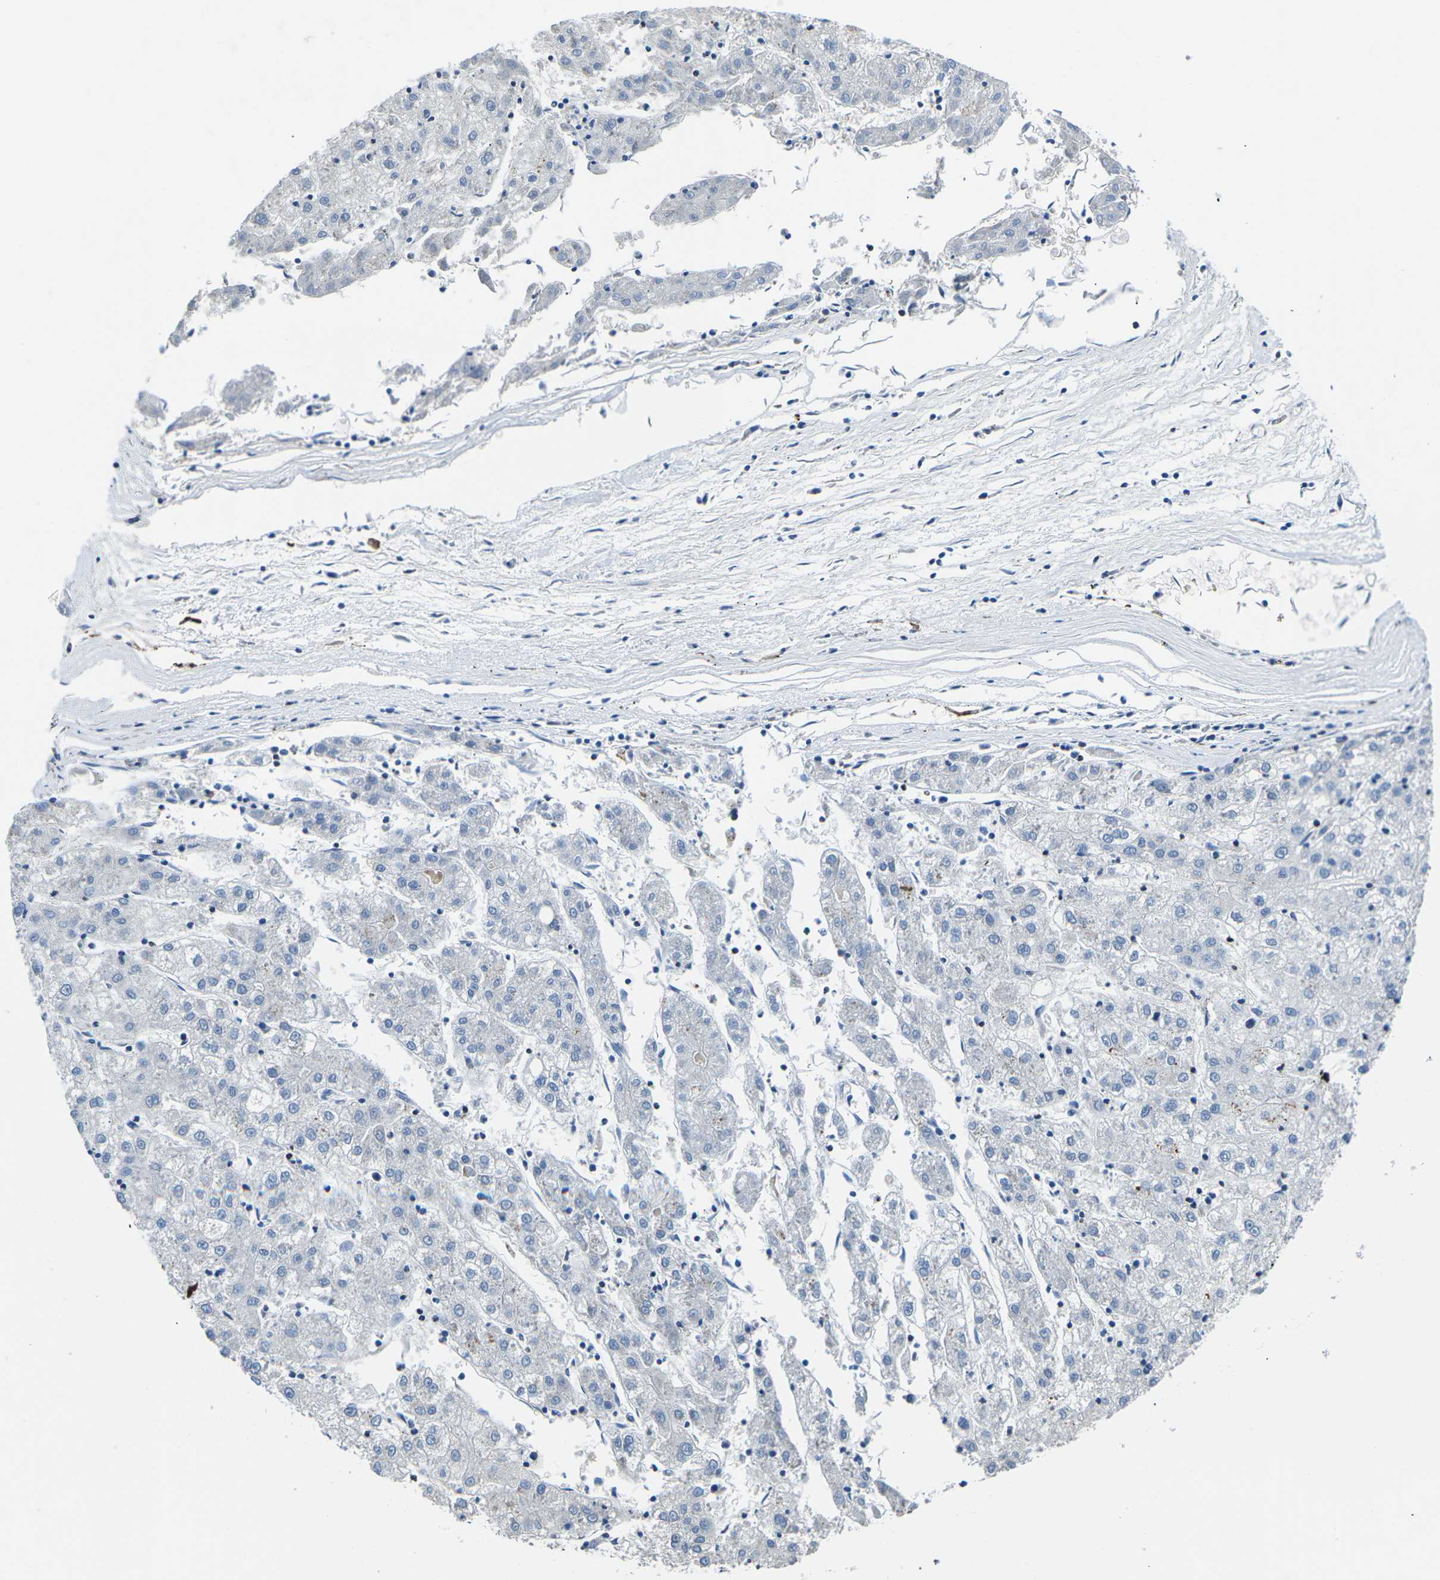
{"staining": {"intensity": "negative", "quantity": "none", "location": "none"}, "tissue": "liver cancer", "cell_type": "Tumor cells", "image_type": "cancer", "snomed": [{"axis": "morphology", "description": "Carcinoma, Hepatocellular, NOS"}, {"axis": "topography", "description": "Liver"}], "caption": "Liver cancer (hepatocellular carcinoma) was stained to show a protein in brown. There is no significant positivity in tumor cells.", "gene": "MC4R", "patient": {"sex": "male", "age": 72}}